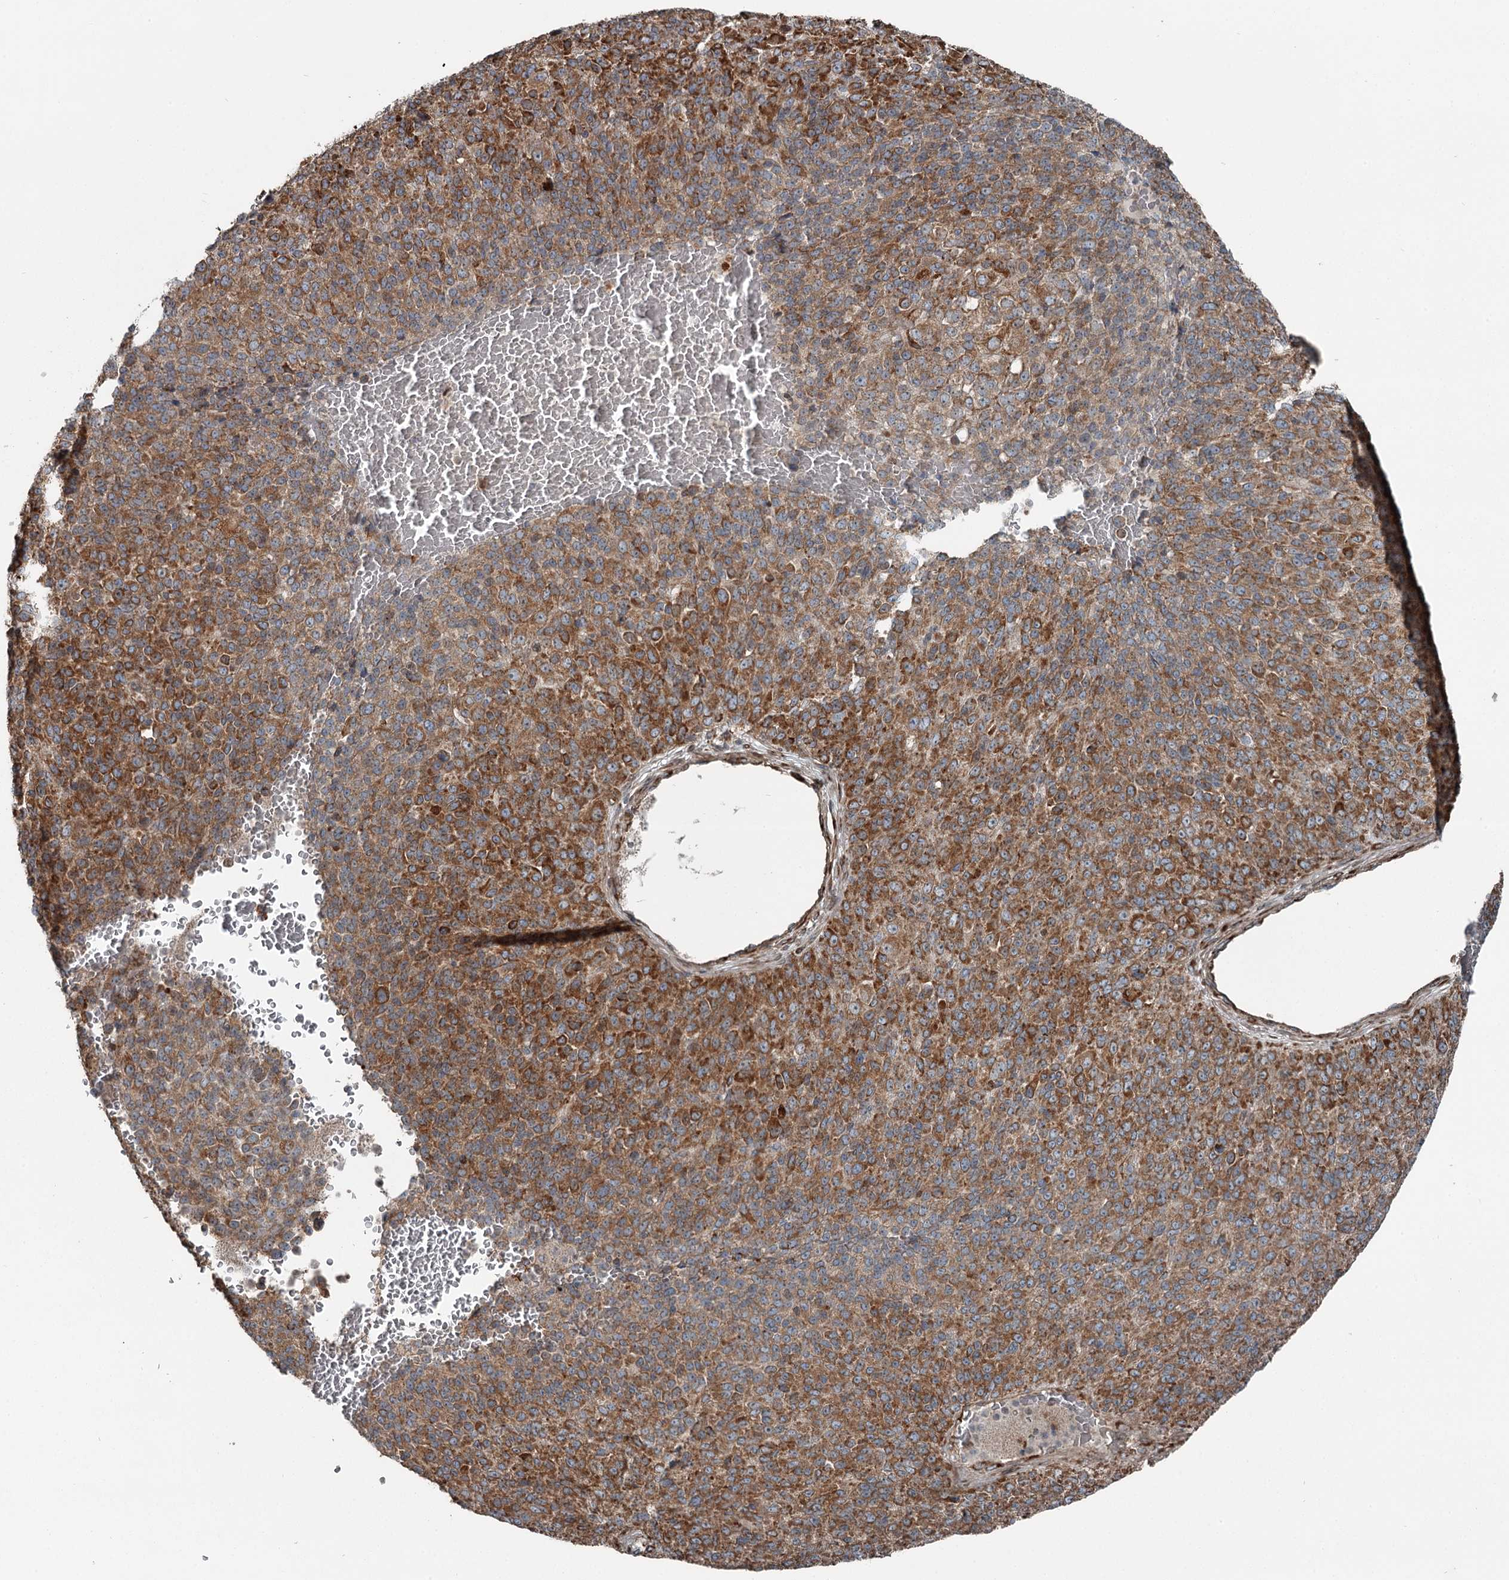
{"staining": {"intensity": "moderate", "quantity": ">75%", "location": "cytoplasmic/membranous"}, "tissue": "melanoma", "cell_type": "Tumor cells", "image_type": "cancer", "snomed": [{"axis": "morphology", "description": "Malignant melanoma, Metastatic site"}, {"axis": "topography", "description": "Brain"}], "caption": "Protein analysis of malignant melanoma (metastatic site) tissue reveals moderate cytoplasmic/membranous positivity in about >75% of tumor cells.", "gene": "RASSF8", "patient": {"sex": "female", "age": 56}}